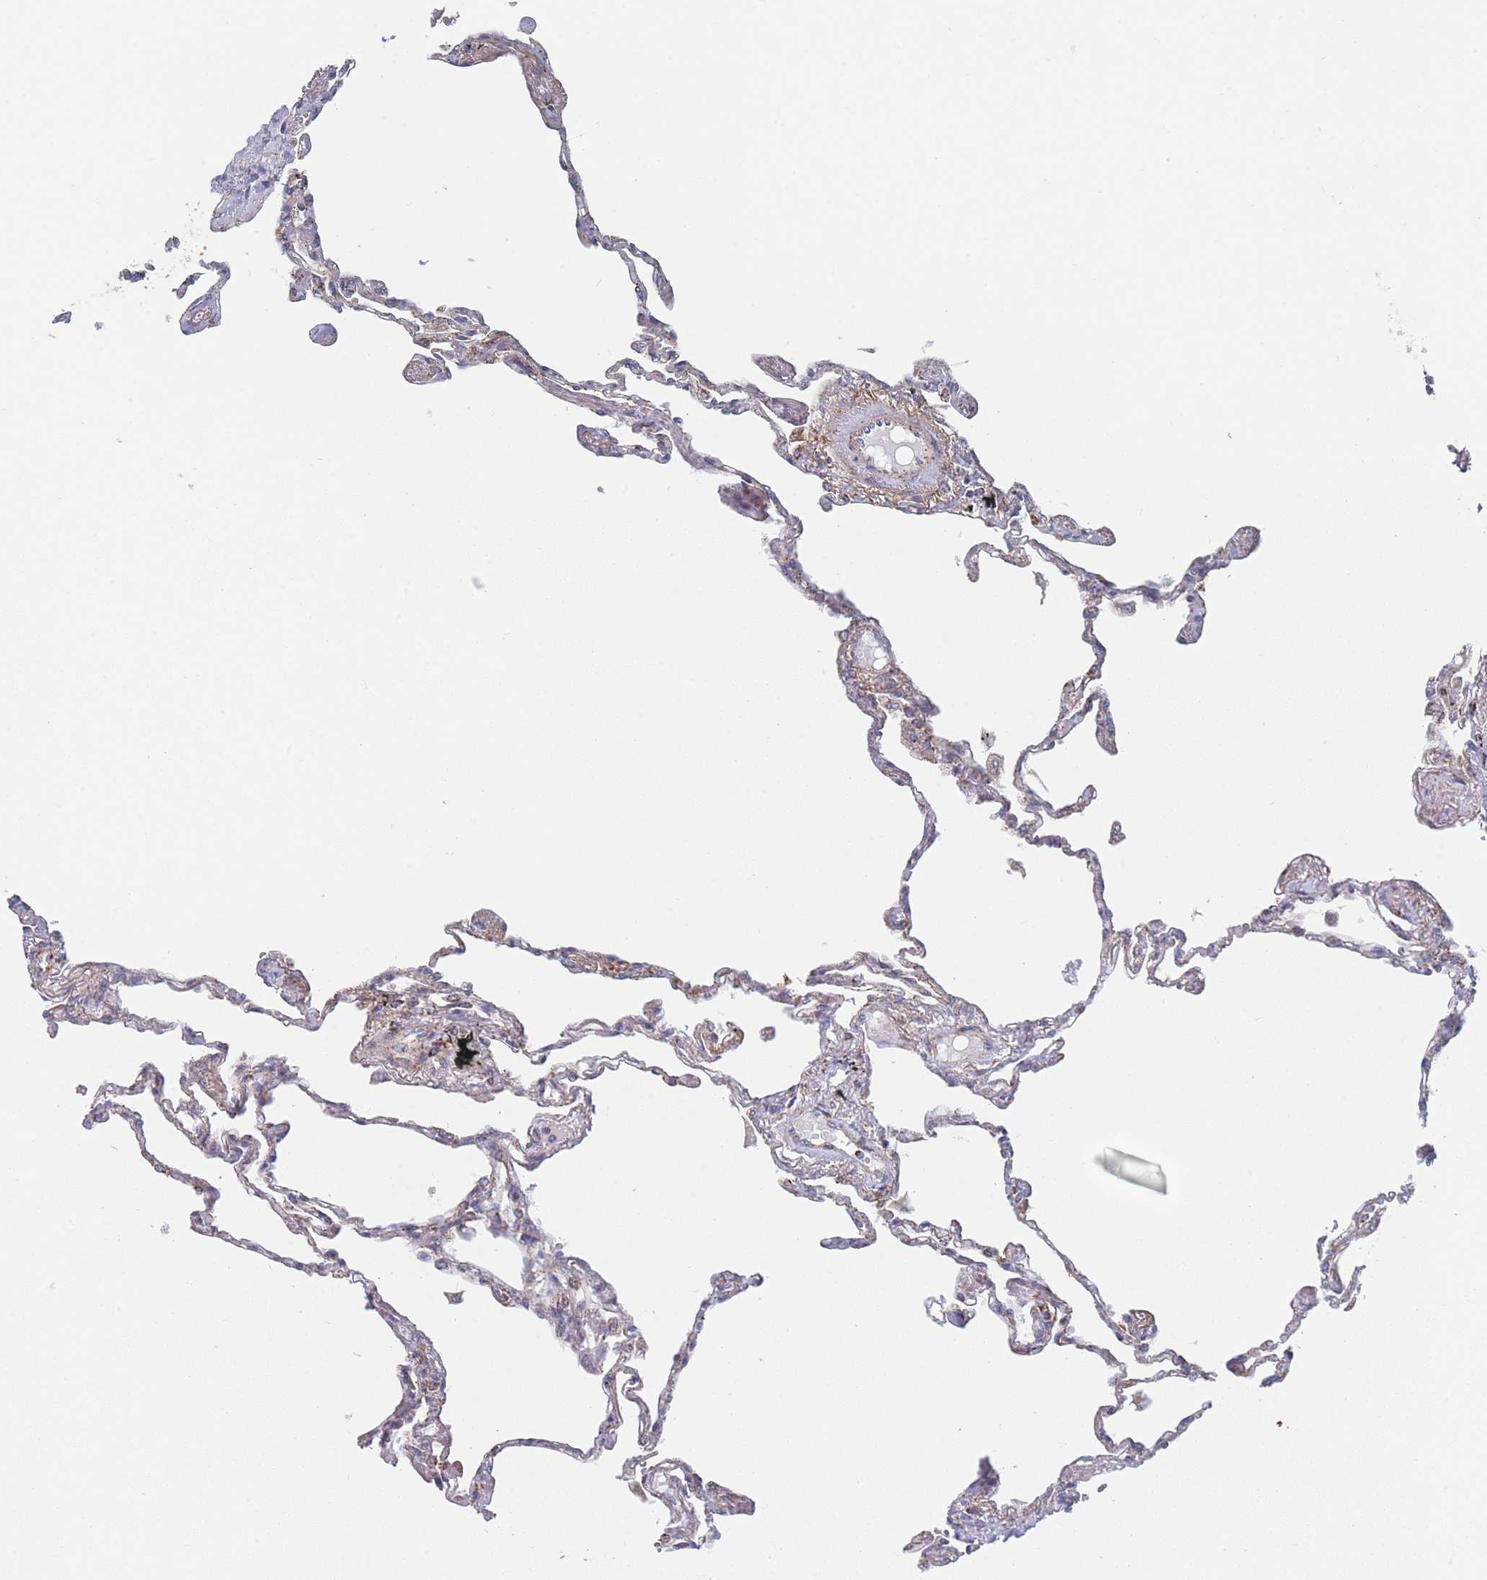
{"staining": {"intensity": "weak", "quantity": "<25%", "location": "cytoplasmic/membranous"}, "tissue": "lung", "cell_type": "Alveolar cells", "image_type": "normal", "snomed": [{"axis": "morphology", "description": "Normal tissue, NOS"}, {"axis": "topography", "description": "Lung"}], "caption": "Lung was stained to show a protein in brown. There is no significant expression in alveolar cells. (DAB immunohistochemistry (IHC) with hematoxylin counter stain).", "gene": "IKZF4", "patient": {"sex": "female", "age": 67}}